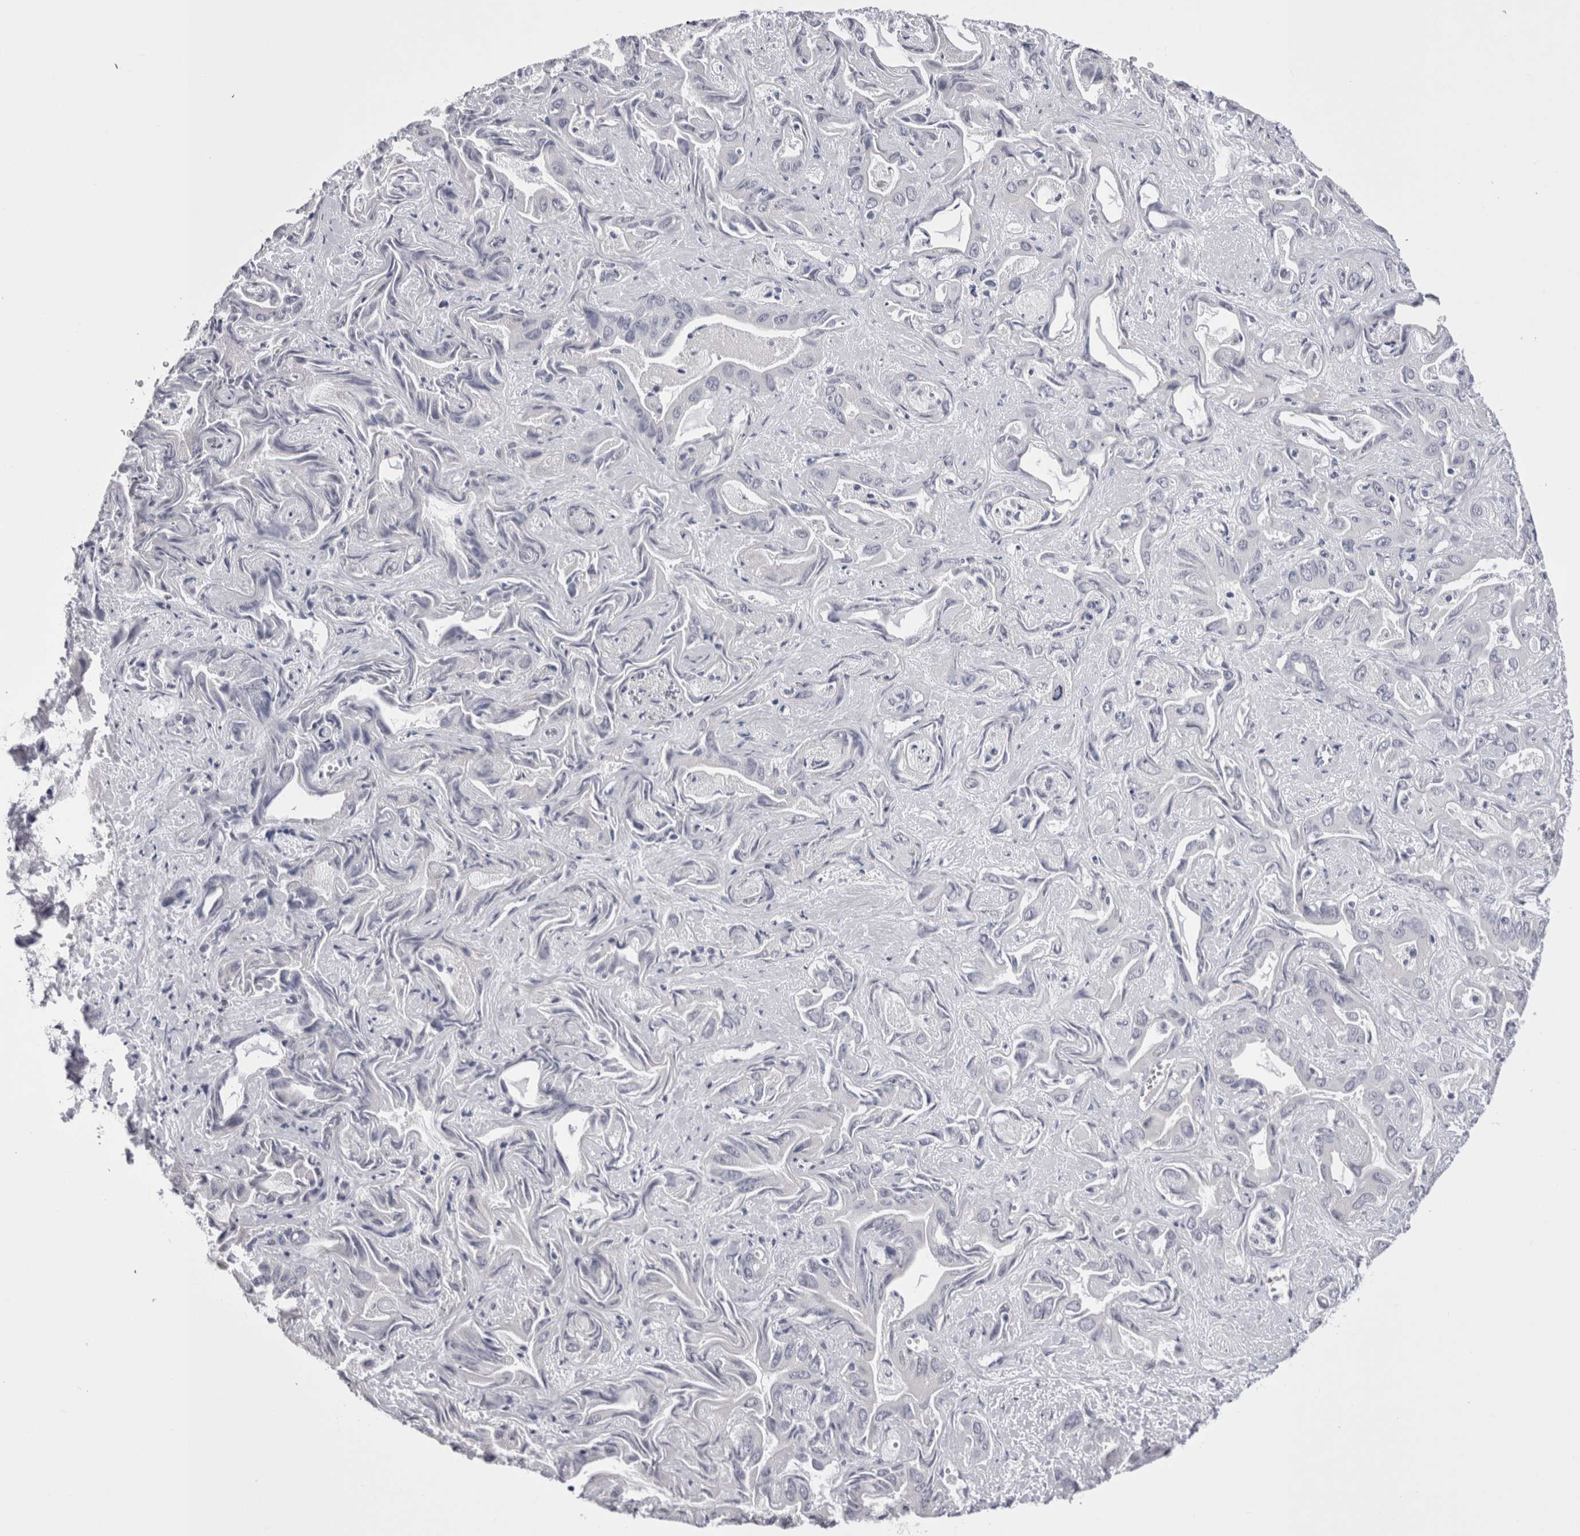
{"staining": {"intensity": "negative", "quantity": "none", "location": "none"}, "tissue": "liver cancer", "cell_type": "Tumor cells", "image_type": "cancer", "snomed": [{"axis": "morphology", "description": "Cholangiocarcinoma"}, {"axis": "topography", "description": "Liver"}], "caption": "Liver cholangiocarcinoma stained for a protein using immunohistochemistry (IHC) exhibits no staining tumor cells.", "gene": "PWP2", "patient": {"sex": "female", "age": 52}}